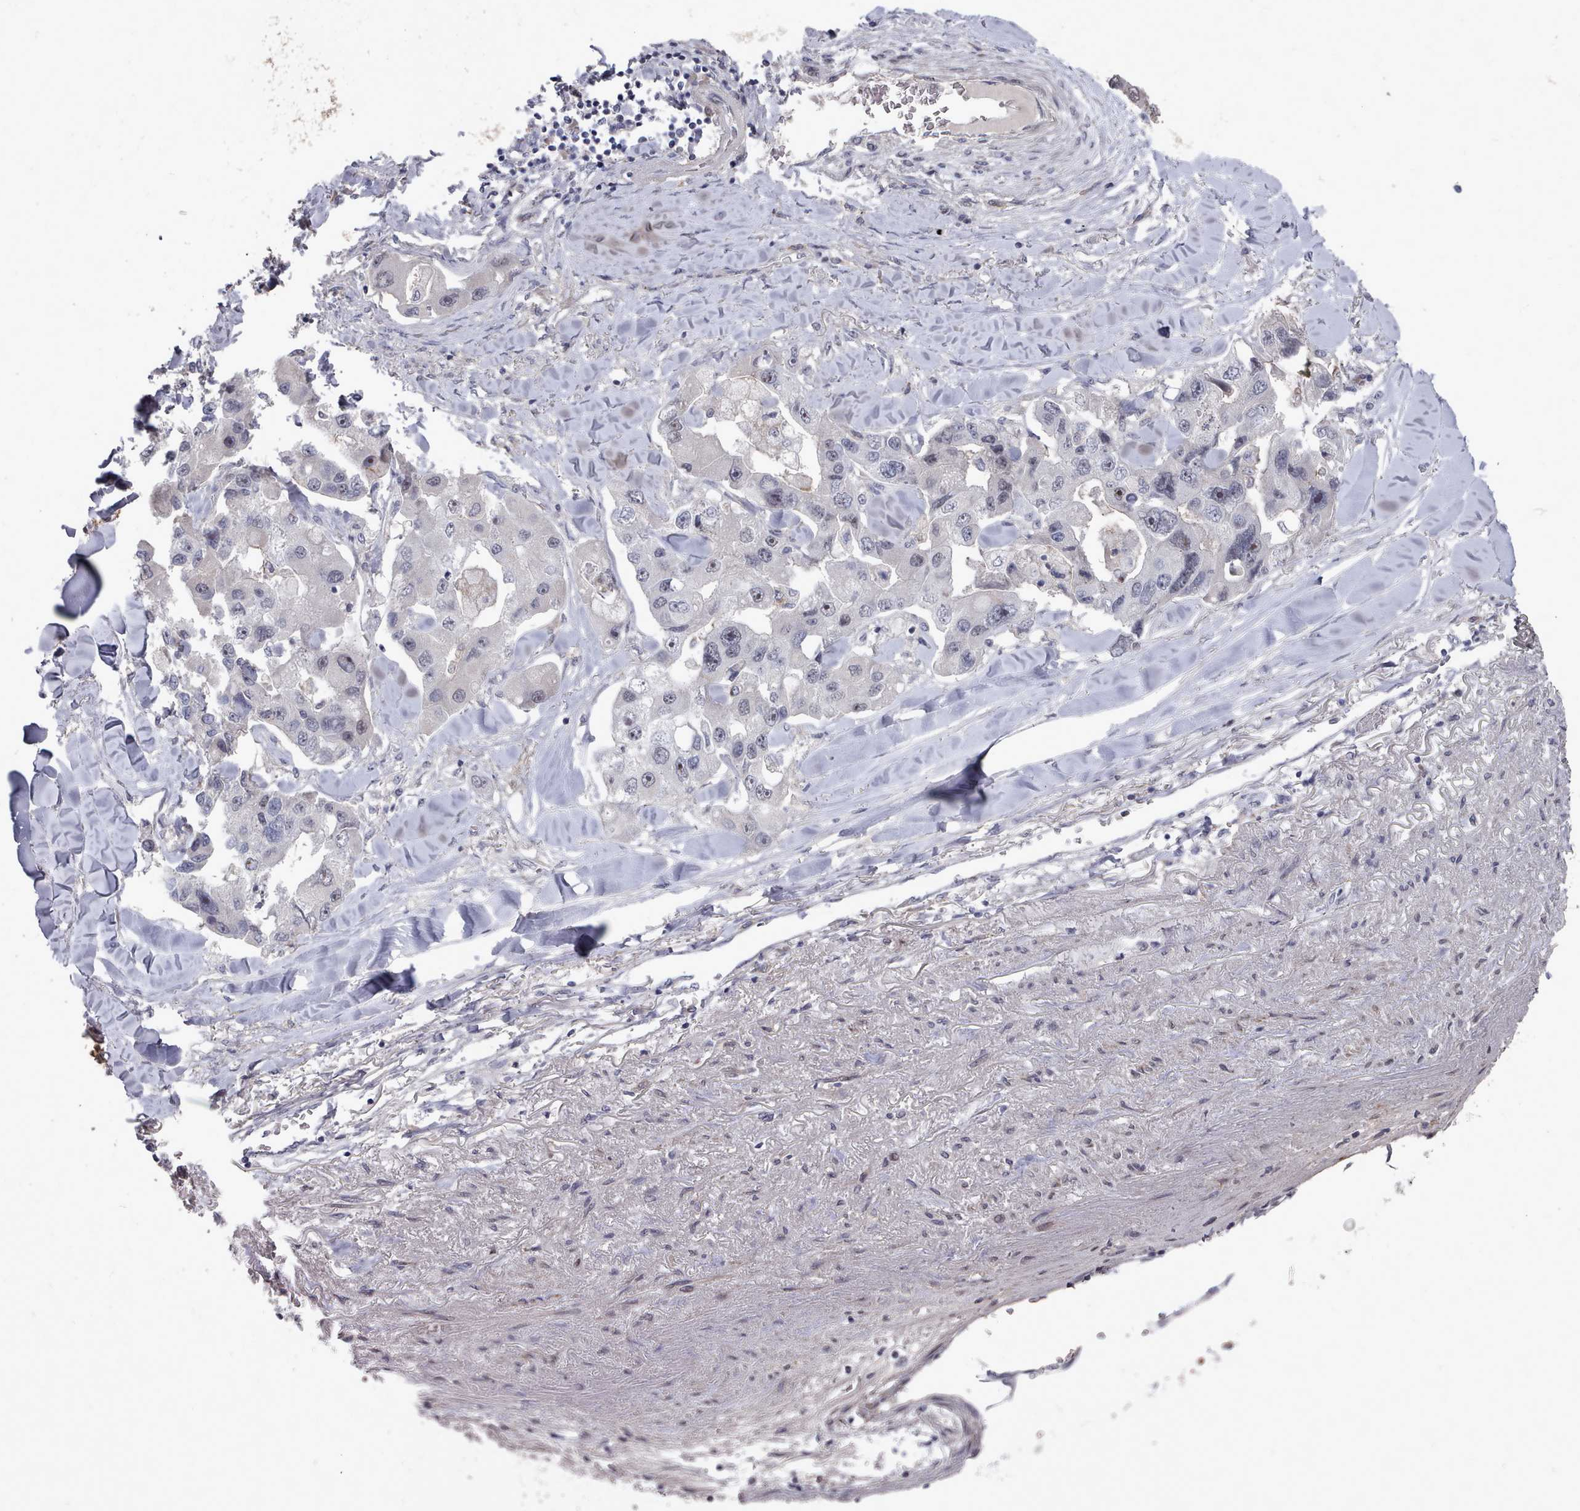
{"staining": {"intensity": "negative", "quantity": "none", "location": "none"}, "tissue": "lung cancer", "cell_type": "Tumor cells", "image_type": "cancer", "snomed": [{"axis": "morphology", "description": "Adenocarcinoma, NOS"}, {"axis": "topography", "description": "Lung"}], "caption": "Tumor cells show no significant protein expression in lung adenocarcinoma.", "gene": "COL8A2", "patient": {"sex": "female", "age": 54}}